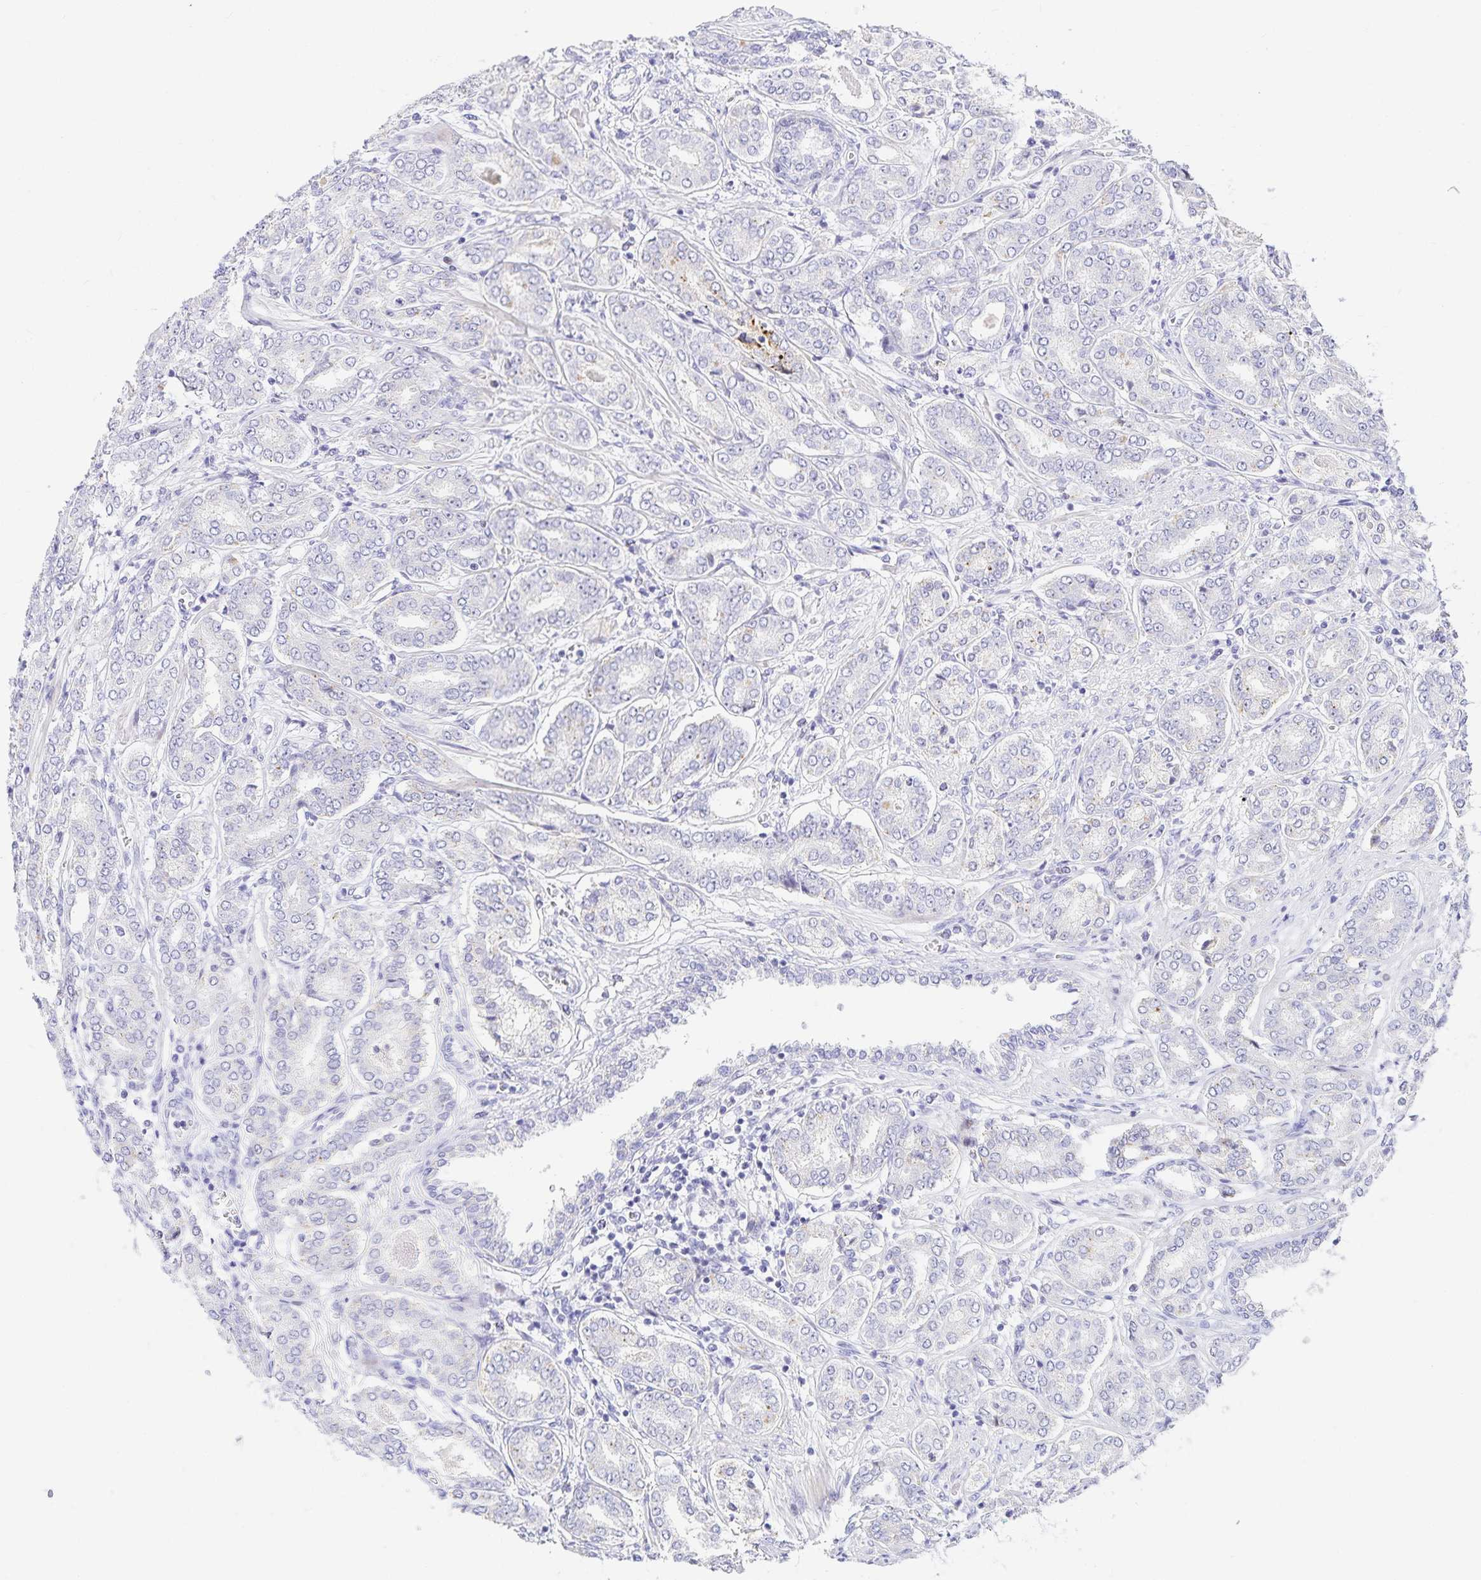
{"staining": {"intensity": "weak", "quantity": "<25%", "location": "cytoplasmic/membranous"}, "tissue": "prostate cancer", "cell_type": "Tumor cells", "image_type": "cancer", "snomed": [{"axis": "morphology", "description": "Adenocarcinoma, High grade"}, {"axis": "topography", "description": "Prostate"}], "caption": "The IHC photomicrograph has no significant expression in tumor cells of prostate cancer tissue.", "gene": "KBTBD13", "patient": {"sex": "male", "age": 72}}